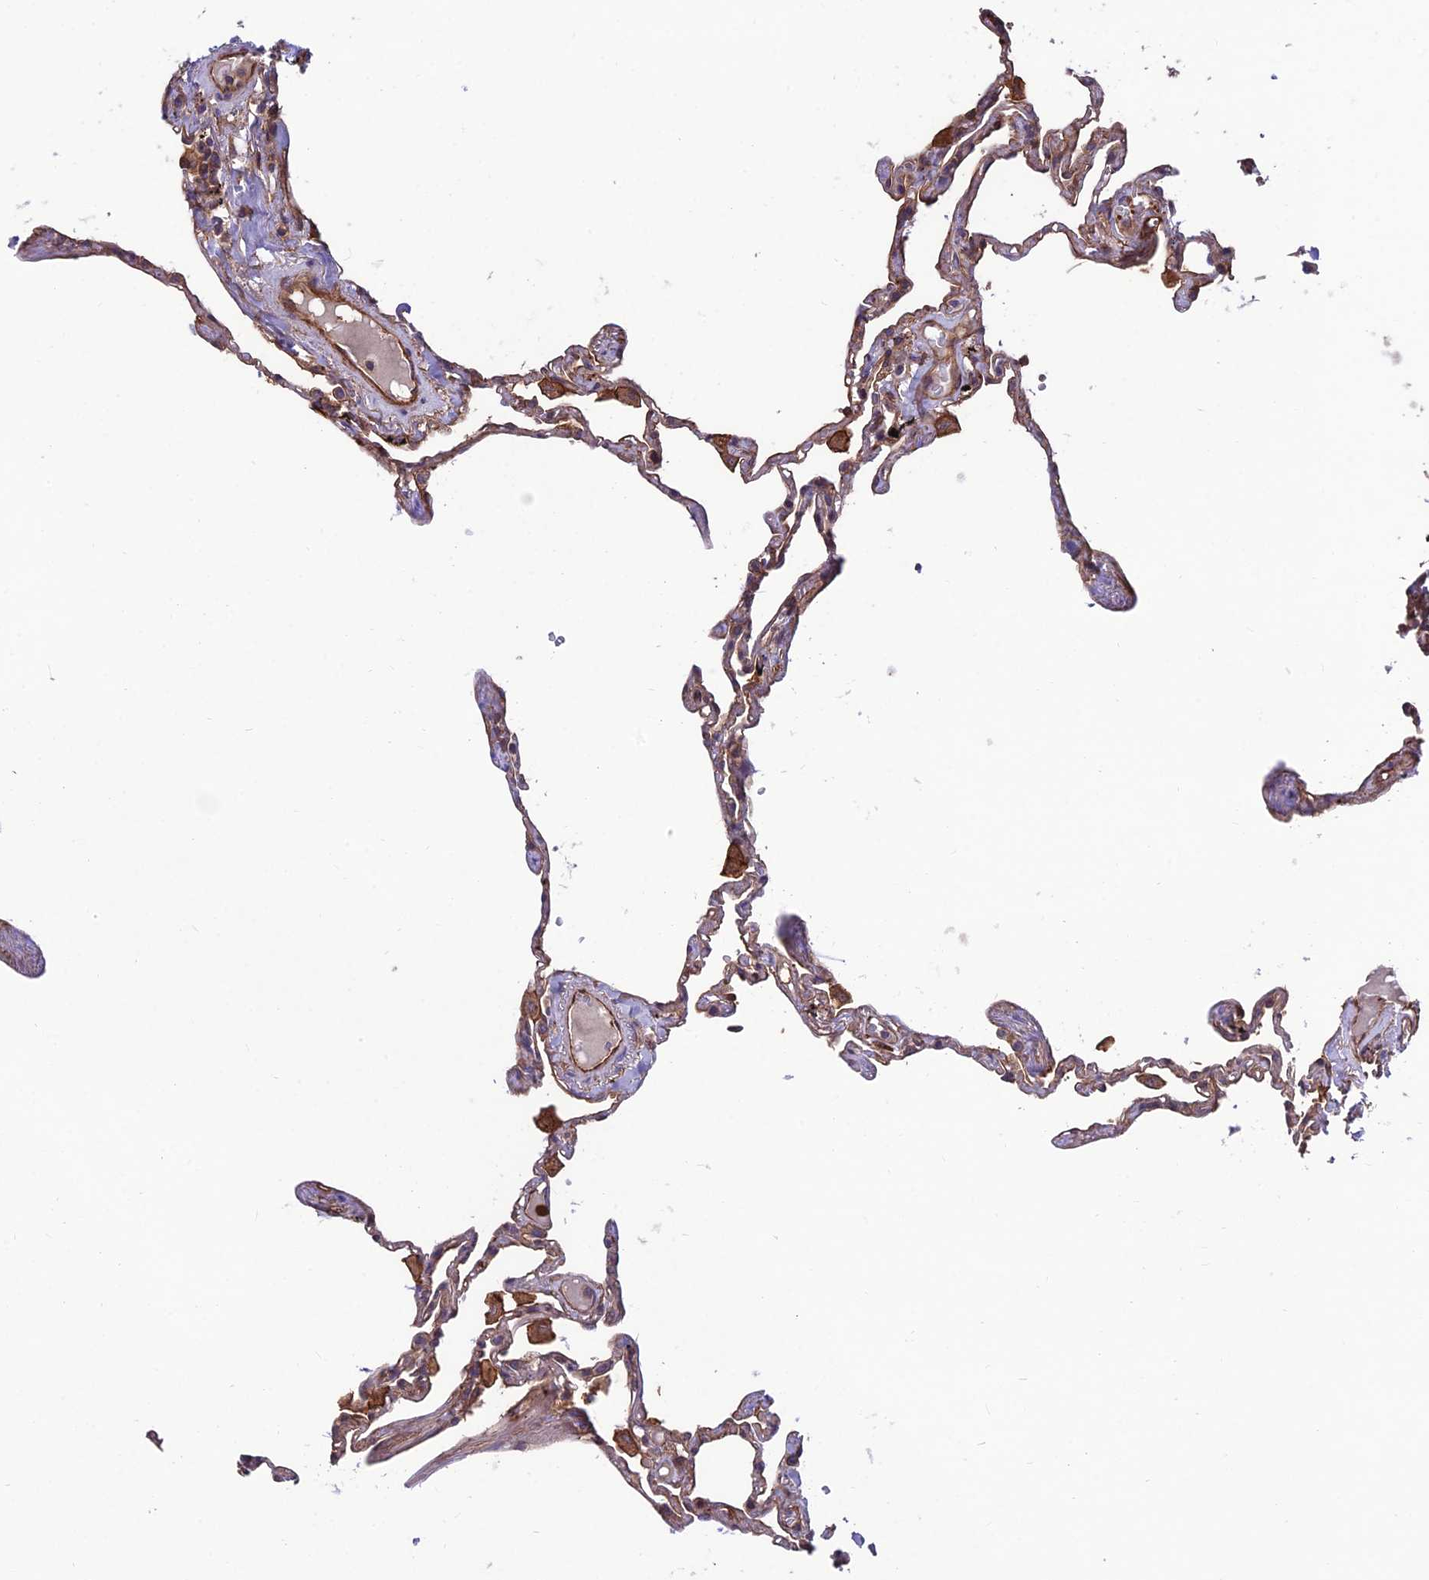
{"staining": {"intensity": "weak", "quantity": "<25%", "location": "cytoplasmic/membranous"}, "tissue": "lung", "cell_type": "Alveolar cells", "image_type": "normal", "snomed": [{"axis": "morphology", "description": "Normal tissue, NOS"}, {"axis": "topography", "description": "Lung"}], "caption": "A high-resolution micrograph shows immunohistochemistry staining of normal lung, which demonstrates no significant expression in alveolar cells. (Brightfield microscopy of DAB immunohistochemistry (IHC) at high magnification).", "gene": "RTN4RL1", "patient": {"sex": "female", "age": 67}}